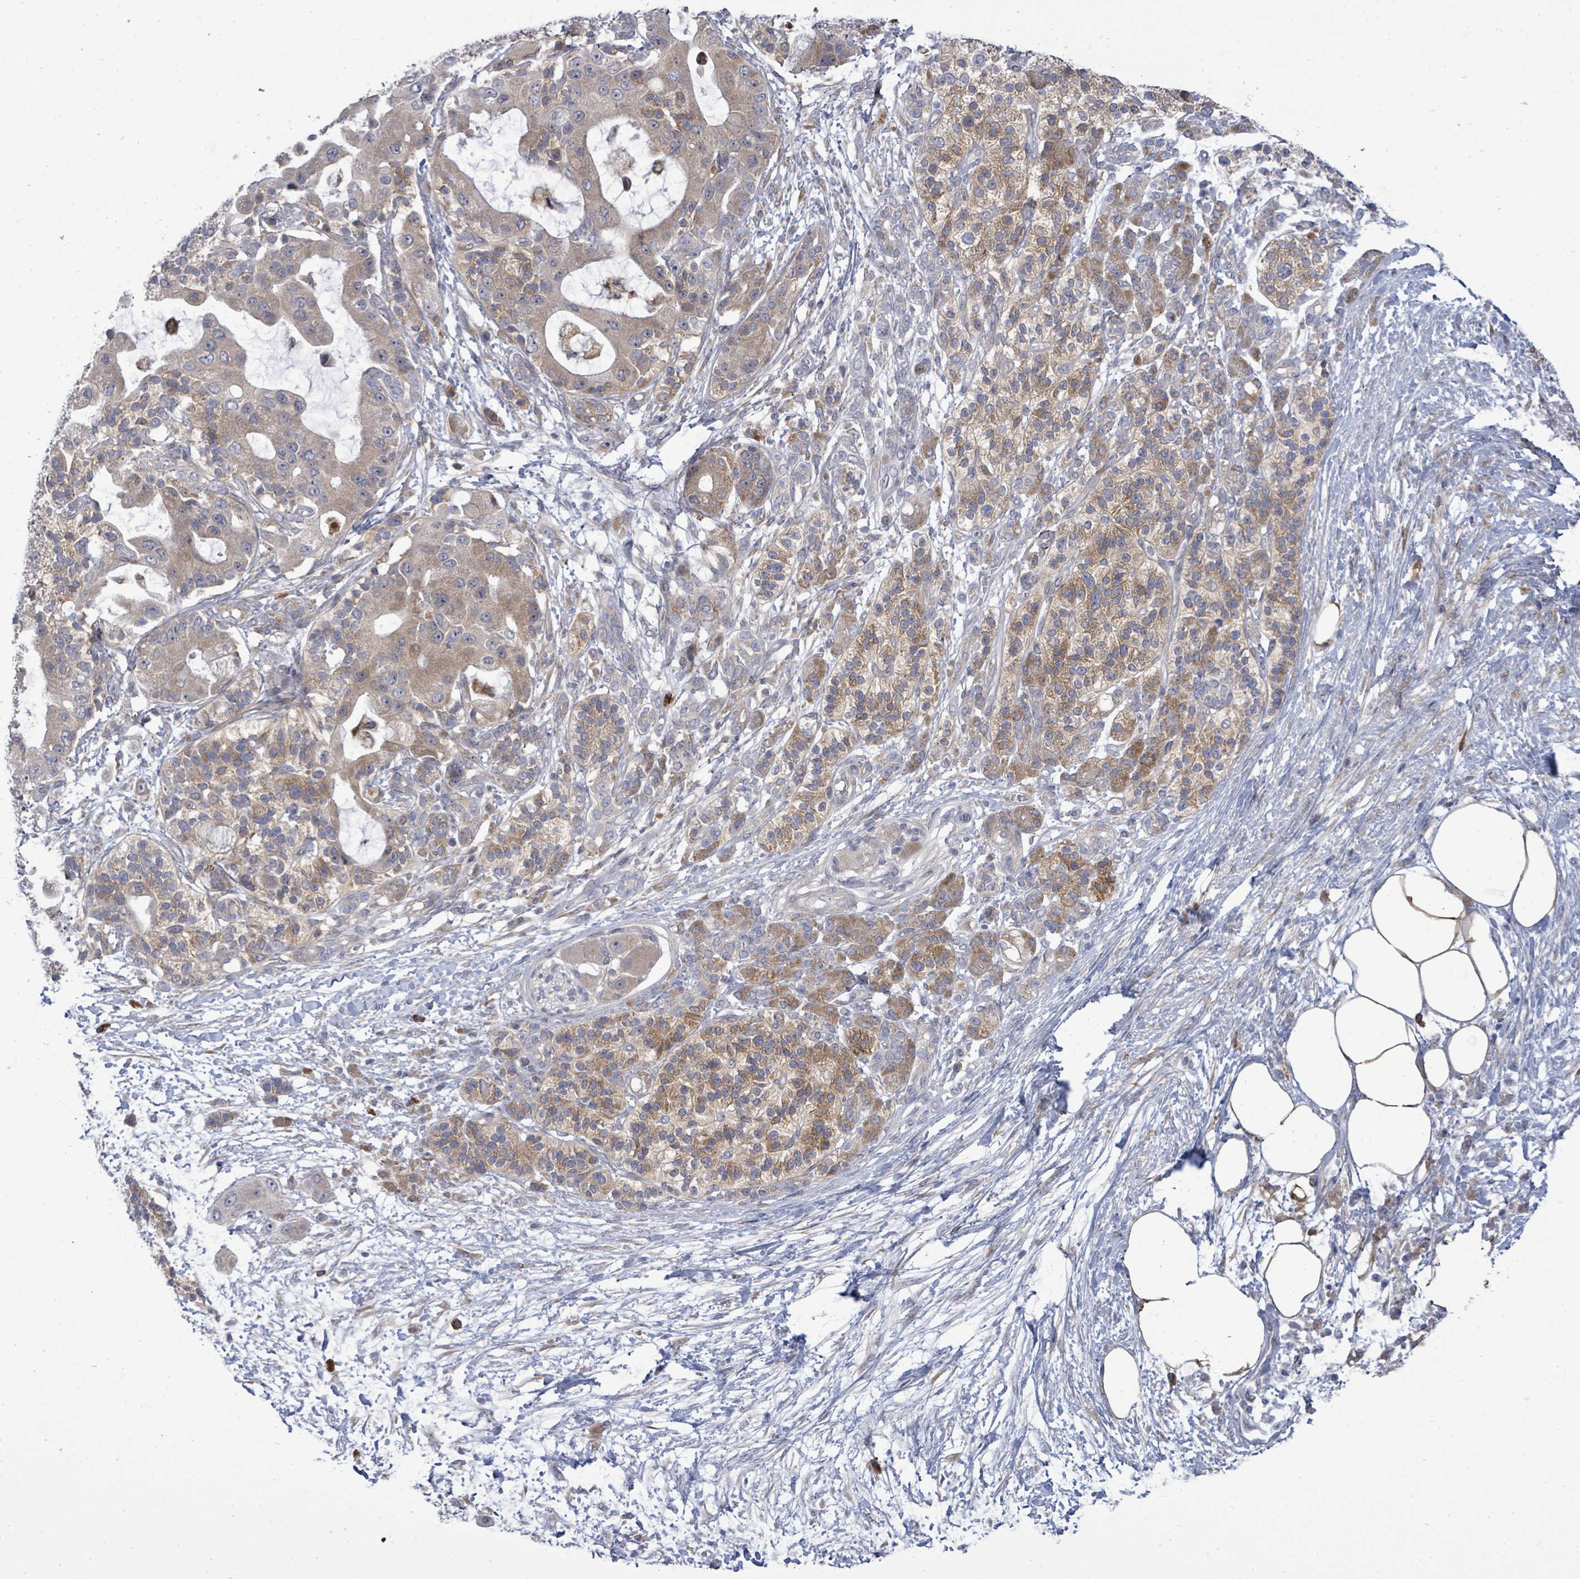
{"staining": {"intensity": "weak", "quantity": "25%-75%", "location": "cytoplasmic/membranous"}, "tissue": "pancreatic cancer", "cell_type": "Tumor cells", "image_type": "cancer", "snomed": [{"axis": "morphology", "description": "Adenocarcinoma, NOS"}, {"axis": "topography", "description": "Pancreas"}], "caption": "Pancreatic cancer was stained to show a protein in brown. There is low levels of weak cytoplasmic/membranous staining in about 25%-75% of tumor cells. Using DAB (3,3'-diaminobenzidine) (brown) and hematoxylin (blue) stains, captured at high magnification using brightfield microscopy.", "gene": "SAR1A", "patient": {"sex": "male", "age": 57}}